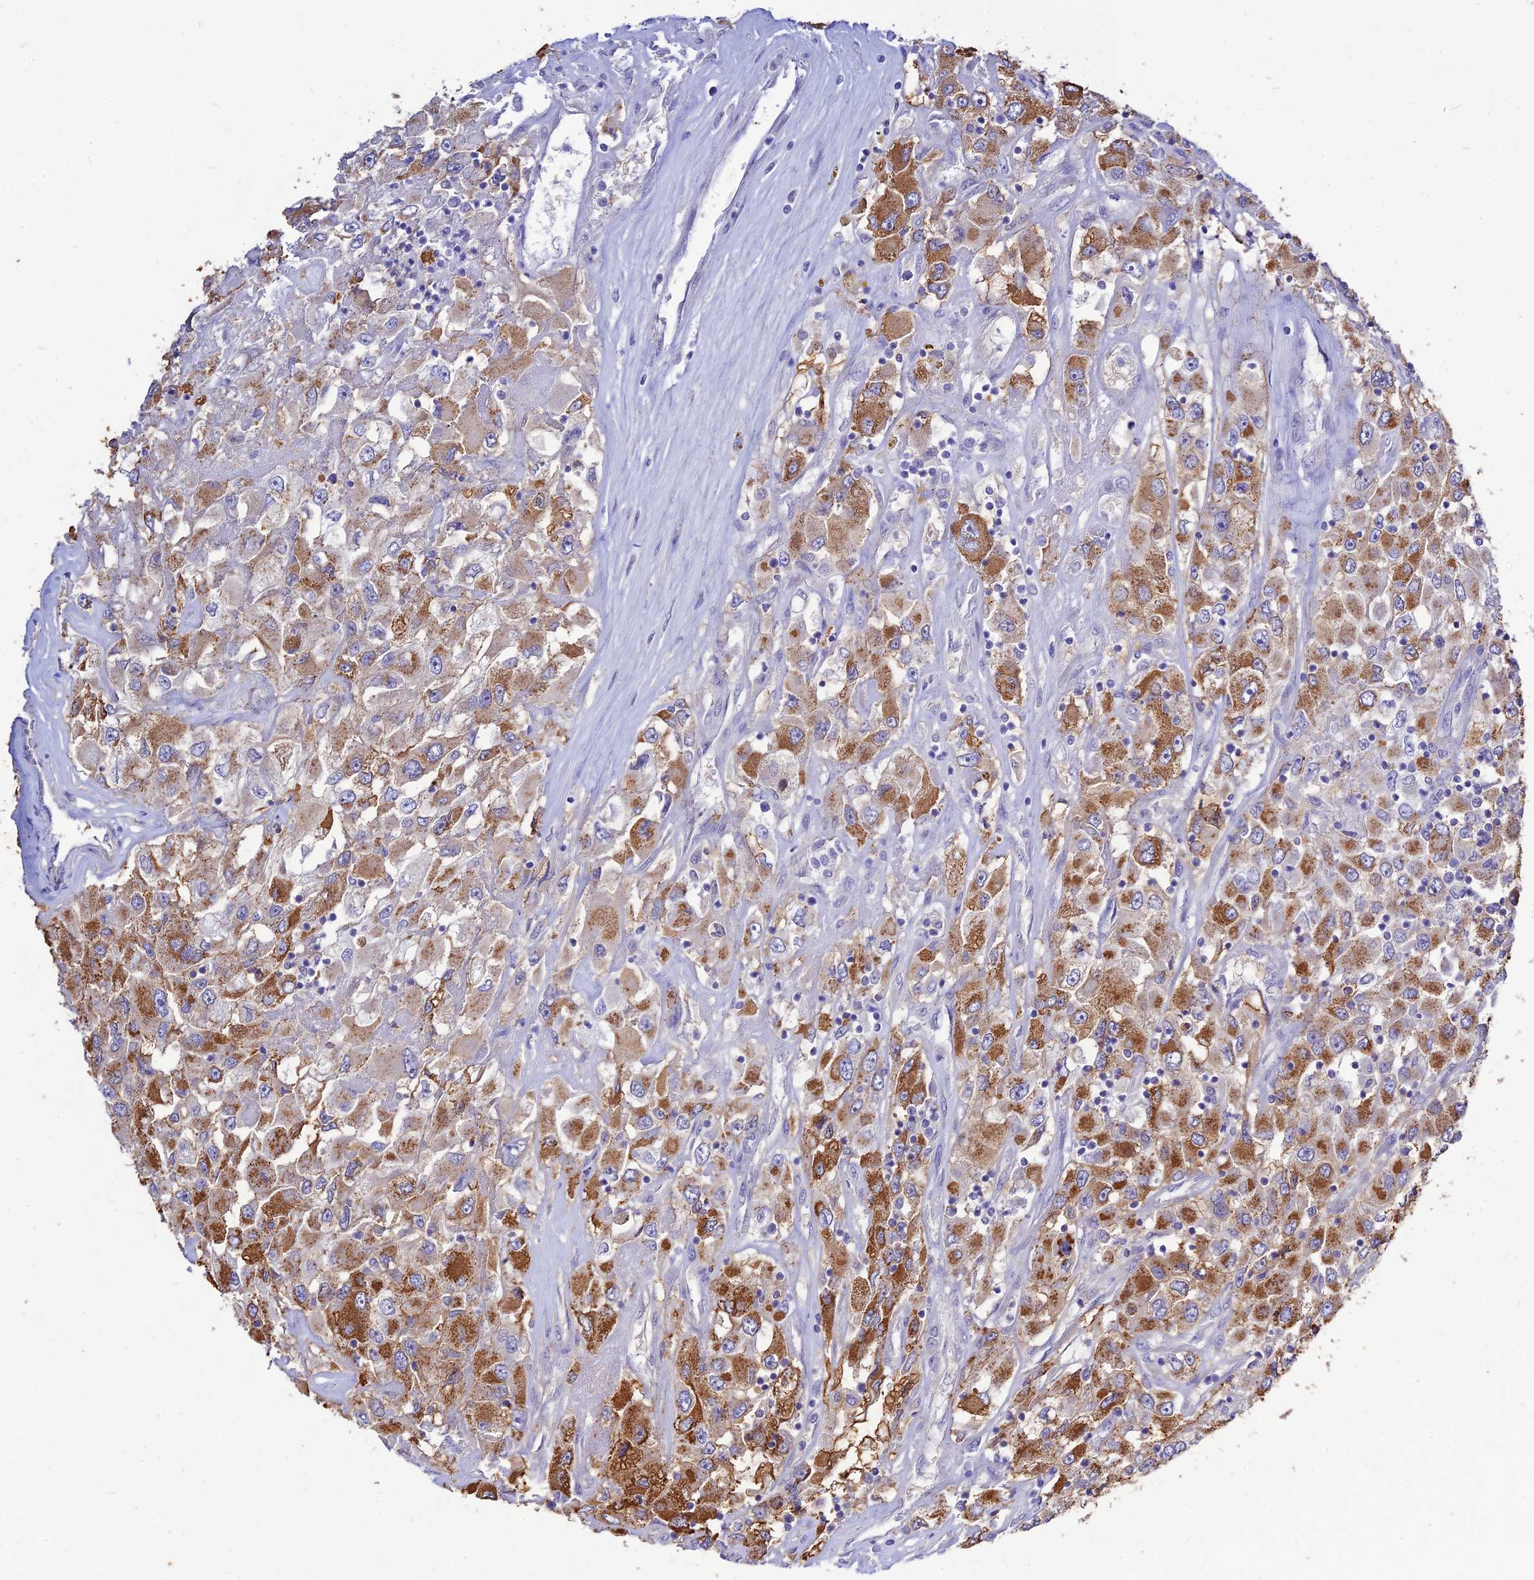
{"staining": {"intensity": "moderate", "quantity": ">75%", "location": "cytoplasmic/membranous"}, "tissue": "renal cancer", "cell_type": "Tumor cells", "image_type": "cancer", "snomed": [{"axis": "morphology", "description": "Adenocarcinoma, NOS"}, {"axis": "topography", "description": "Kidney"}], "caption": "DAB (3,3'-diaminobenzidine) immunohistochemical staining of human renal cancer (adenocarcinoma) shows moderate cytoplasmic/membranous protein staining in approximately >75% of tumor cells. Nuclei are stained in blue.", "gene": "CZIB", "patient": {"sex": "female", "age": 52}}